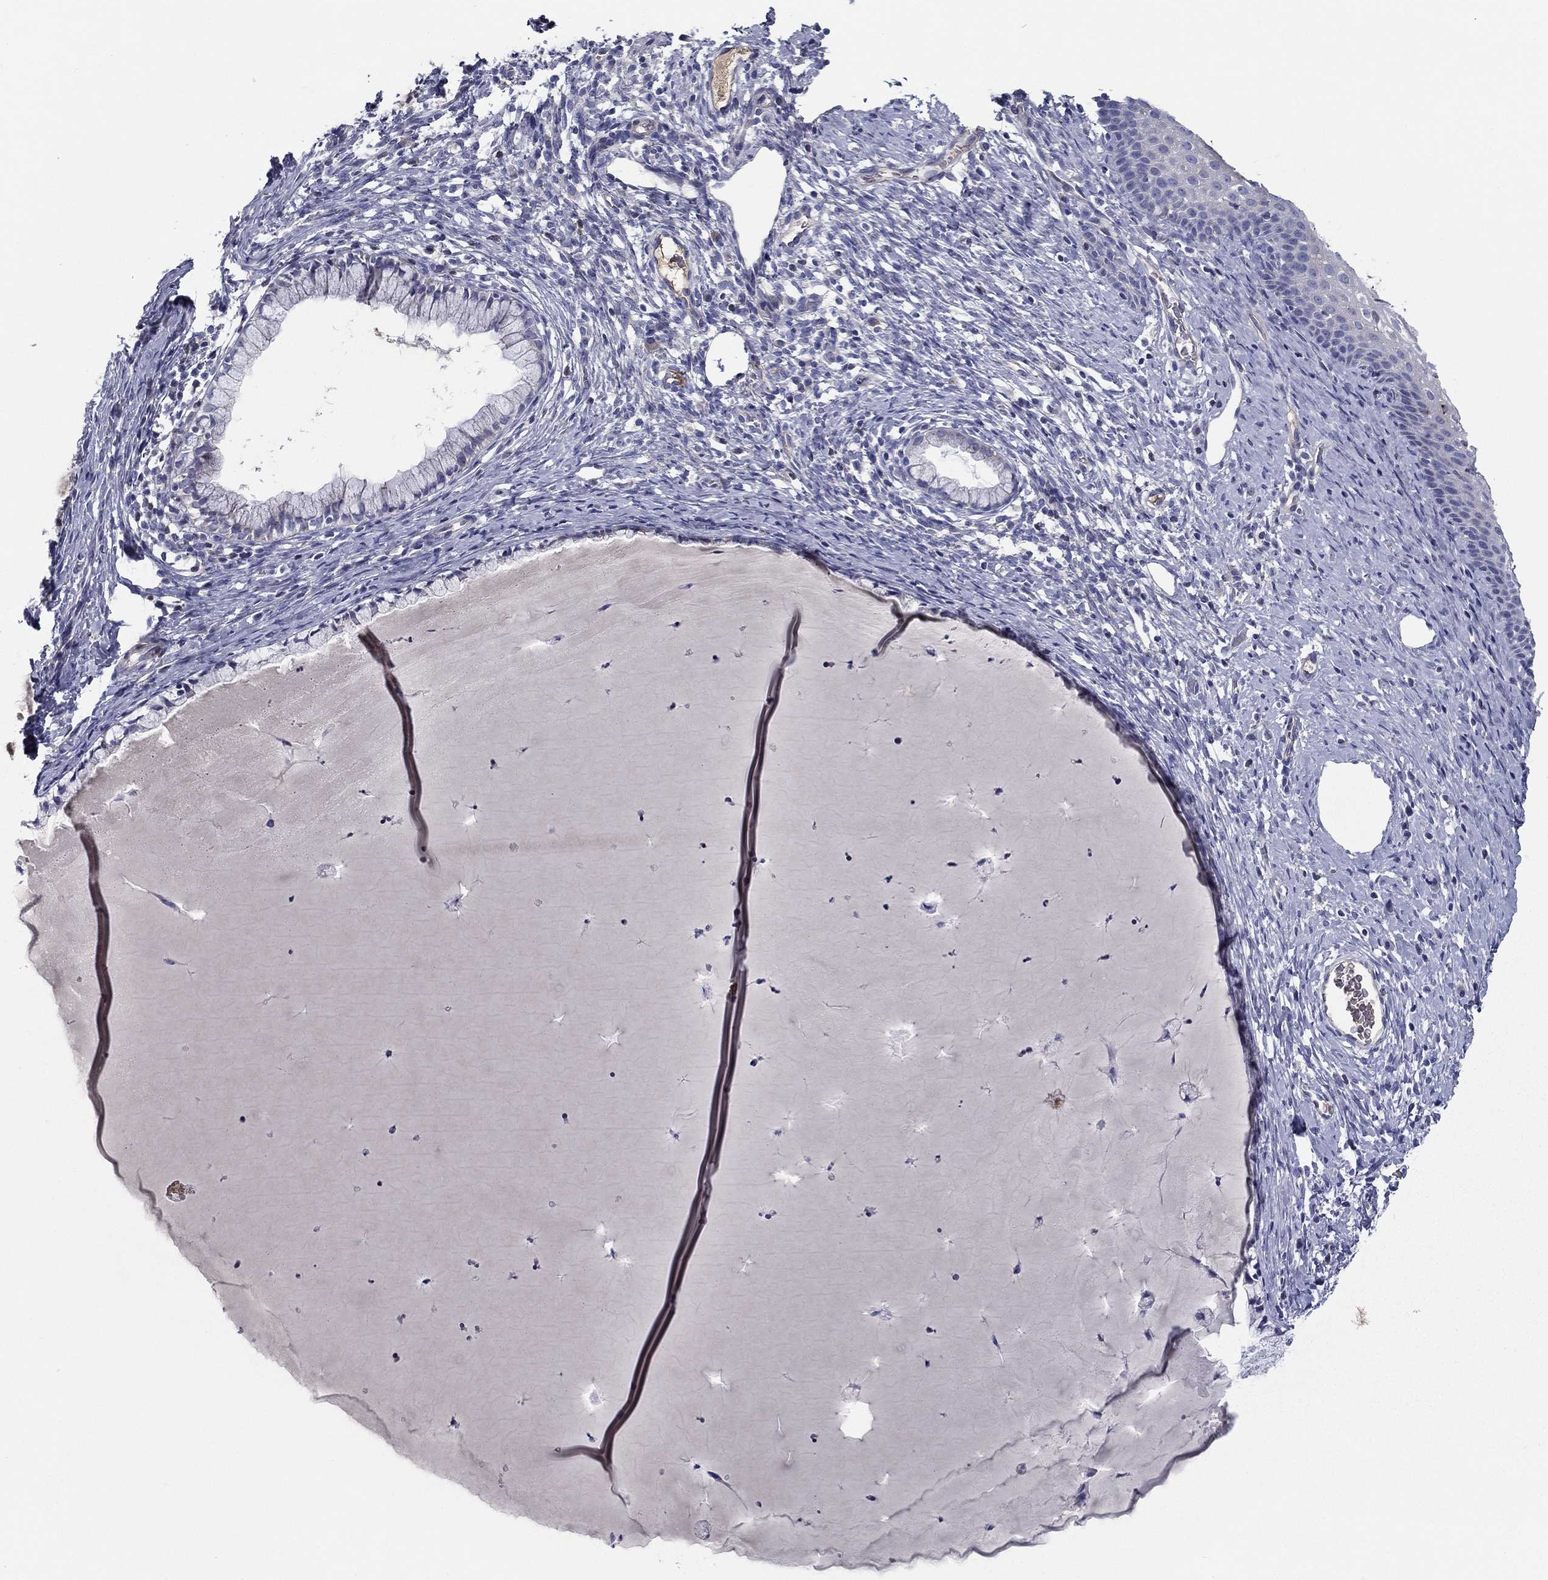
{"staining": {"intensity": "negative", "quantity": "none", "location": "none"}, "tissue": "cervix", "cell_type": "Glandular cells", "image_type": "normal", "snomed": [{"axis": "morphology", "description": "Normal tissue, NOS"}, {"axis": "topography", "description": "Cervix"}], "caption": "High magnification brightfield microscopy of benign cervix stained with DAB (brown) and counterstained with hematoxylin (blue): glandular cells show no significant staining.", "gene": "CPLX4", "patient": {"sex": "female", "age": 39}}